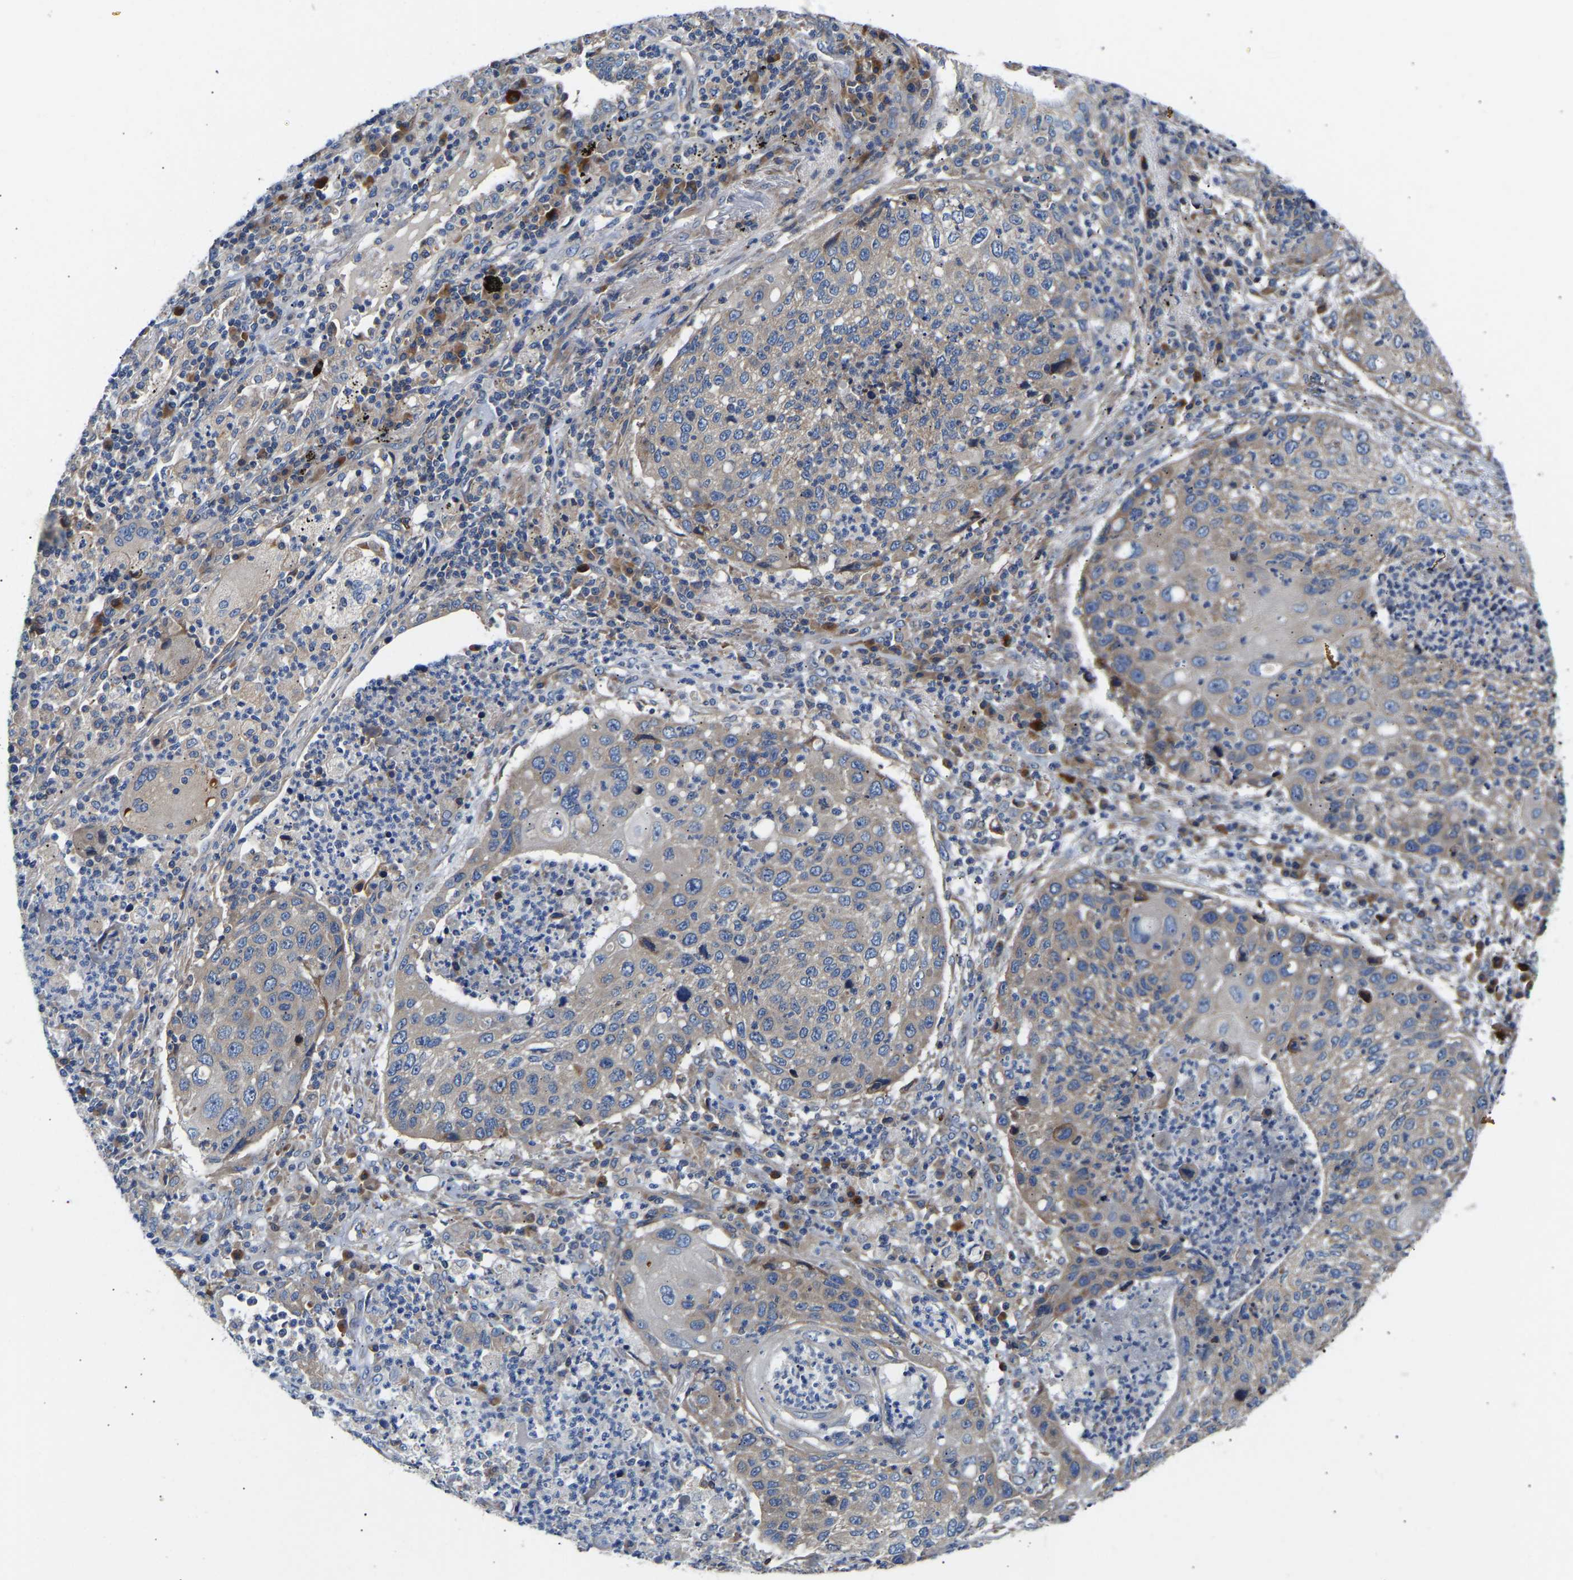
{"staining": {"intensity": "negative", "quantity": "none", "location": "none"}, "tissue": "lung cancer", "cell_type": "Tumor cells", "image_type": "cancer", "snomed": [{"axis": "morphology", "description": "Squamous cell carcinoma, NOS"}, {"axis": "topography", "description": "Lung"}], "caption": "Tumor cells are negative for protein expression in human lung cancer (squamous cell carcinoma). (Immunohistochemistry, brightfield microscopy, high magnification).", "gene": "AIMP2", "patient": {"sex": "female", "age": 63}}